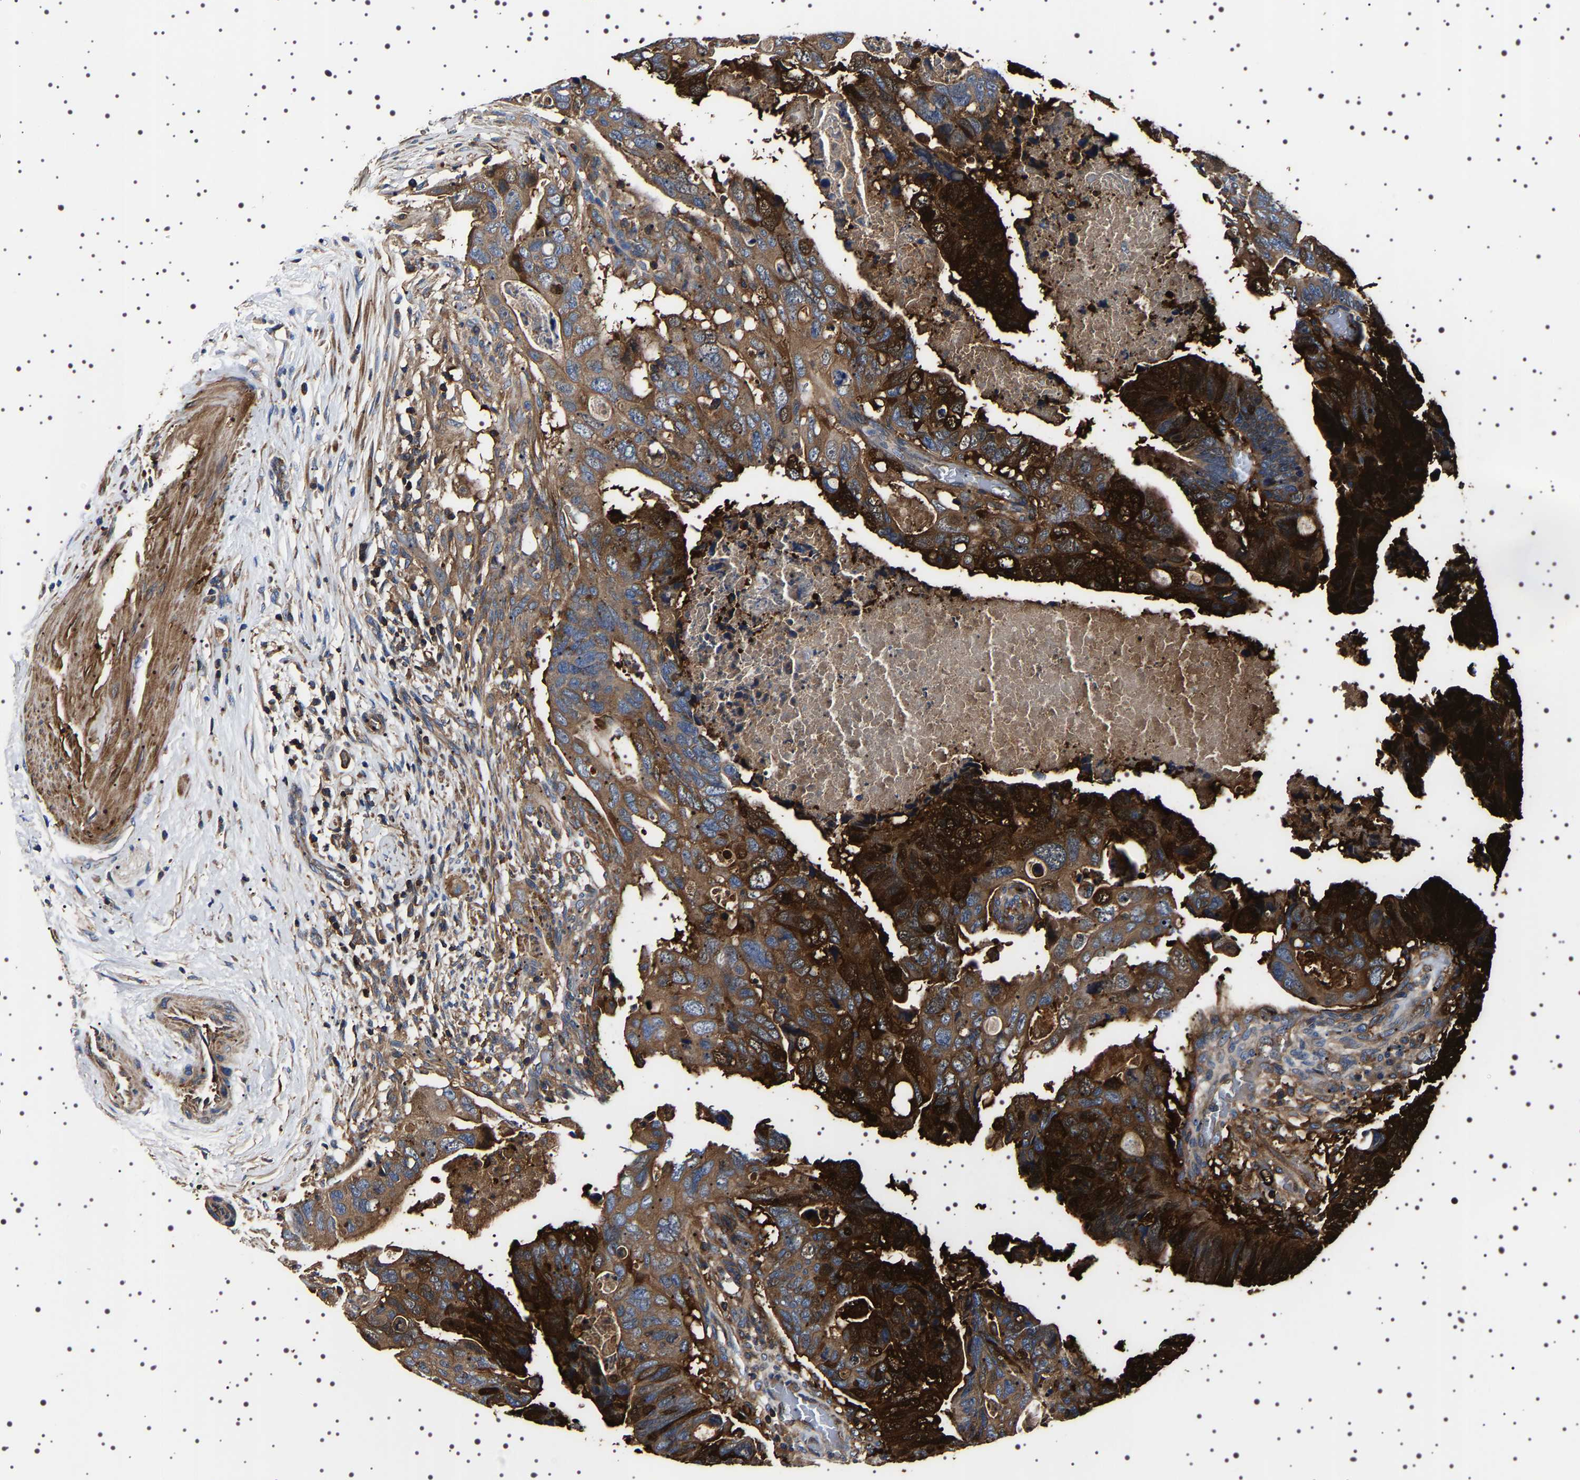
{"staining": {"intensity": "strong", "quantity": ">75%", "location": "cytoplasmic/membranous,nuclear"}, "tissue": "colorectal cancer", "cell_type": "Tumor cells", "image_type": "cancer", "snomed": [{"axis": "morphology", "description": "Adenocarcinoma, NOS"}, {"axis": "topography", "description": "Rectum"}], "caption": "This micrograph reveals immunohistochemistry staining of colorectal cancer (adenocarcinoma), with high strong cytoplasmic/membranous and nuclear staining in about >75% of tumor cells.", "gene": "WDR1", "patient": {"sex": "male", "age": 53}}